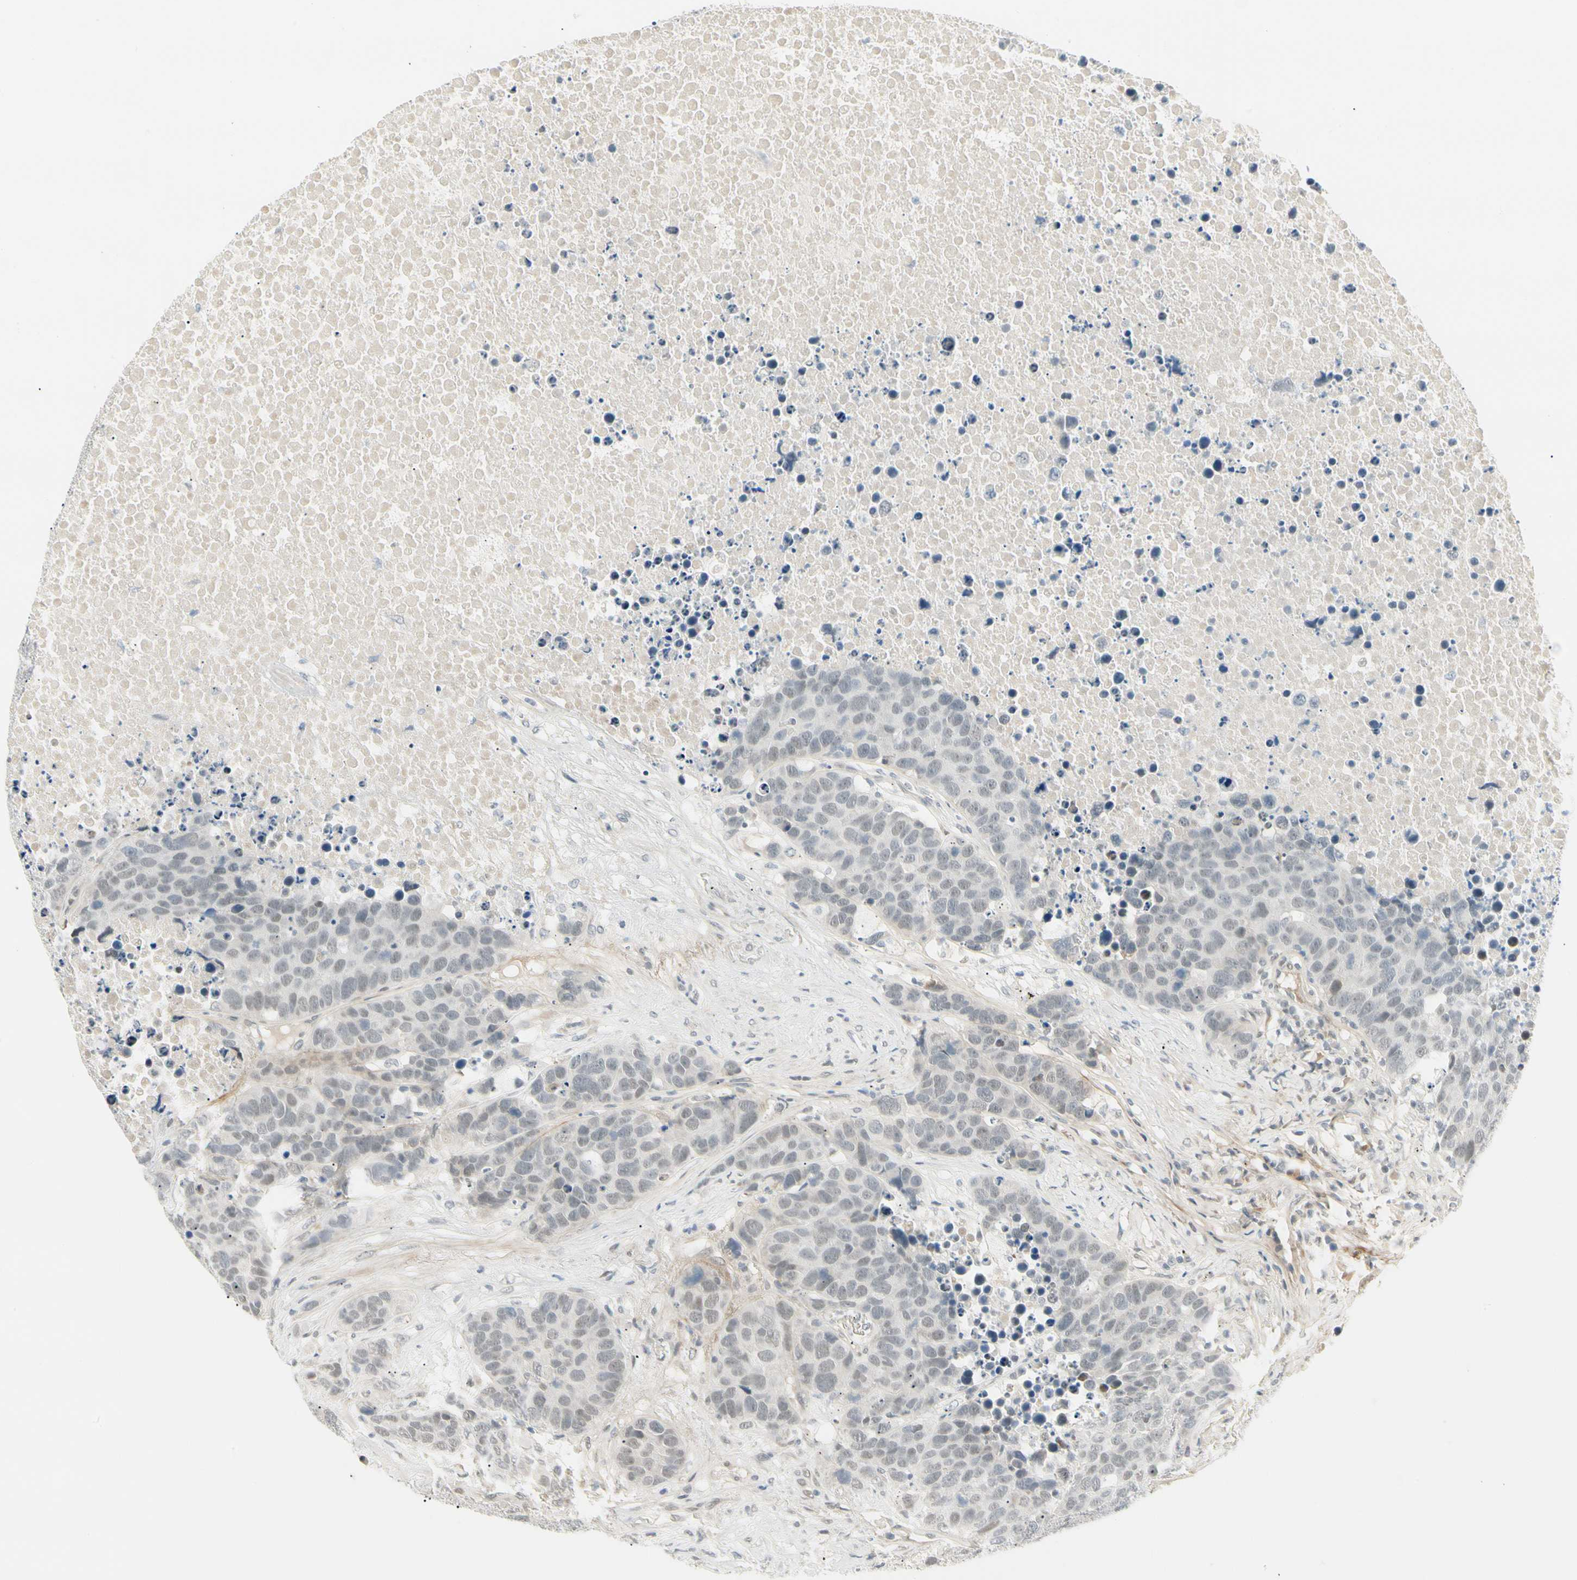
{"staining": {"intensity": "weak", "quantity": "25%-75%", "location": "nuclear"}, "tissue": "carcinoid", "cell_type": "Tumor cells", "image_type": "cancer", "snomed": [{"axis": "morphology", "description": "Carcinoid, malignant, NOS"}, {"axis": "topography", "description": "Lung"}], "caption": "Malignant carcinoid stained with DAB (3,3'-diaminobenzidine) immunohistochemistry (IHC) exhibits low levels of weak nuclear staining in about 25%-75% of tumor cells.", "gene": "ASPN", "patient": {"sex": "male", "age": 60}}